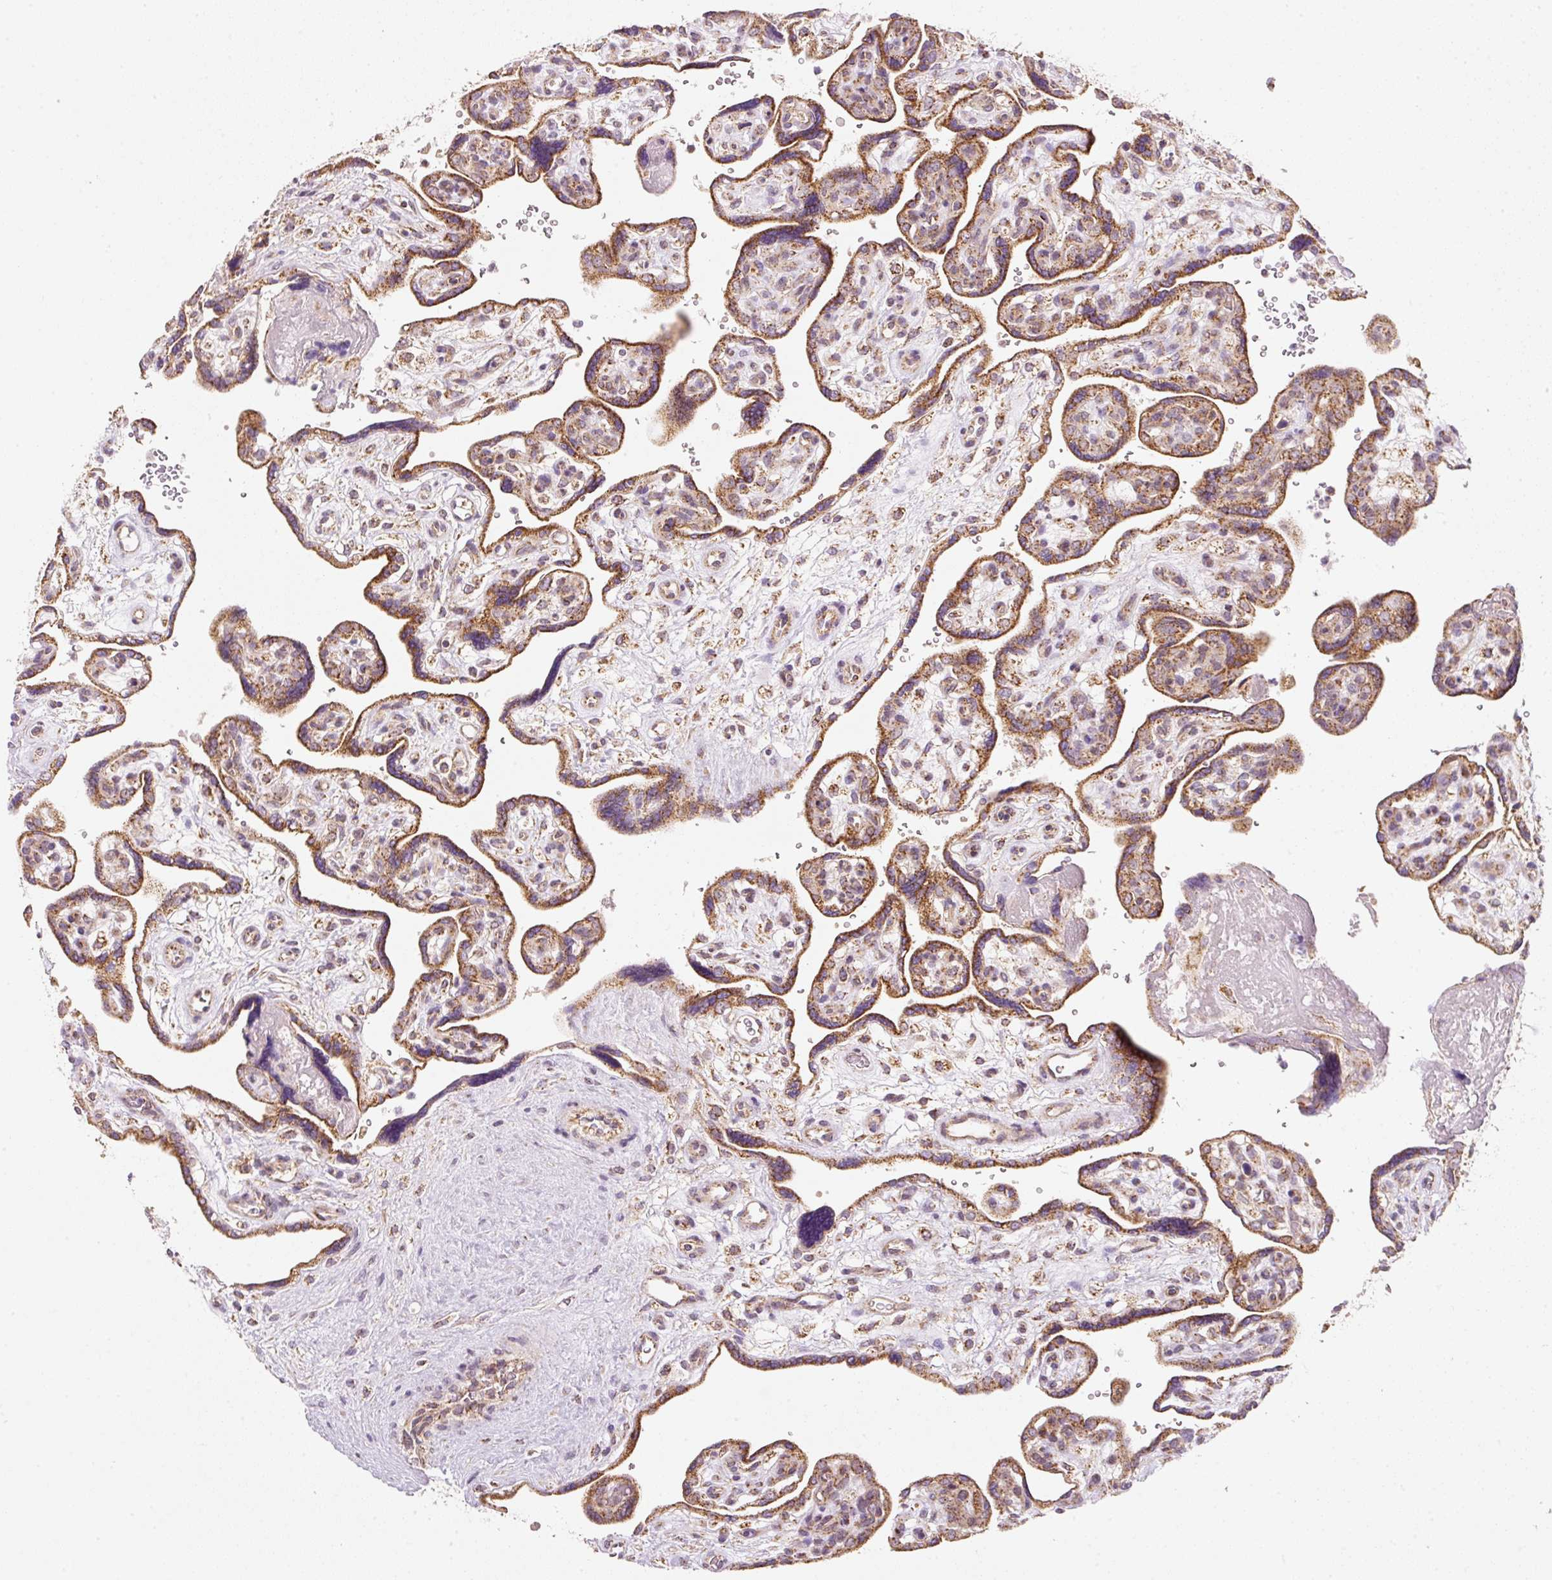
{"staining": {"intensity": "moderate", "quantity": ">75%", "location": "cytoplasmic/membranous"}, "tissue": "placenta", "cell_type": "Decidual cells", "image_type": "normal", "snomed": [{"axis": "morphology", "description": "Normal tissue, NOS"}, {"axis": "topography", "description": "Placenta"}], "caption": "Immunohistochemical staining of benign human placenta reveals >75% levels of moderate cytoplasmic/membranous protein expression in about >75% of decidual cells. The protein is shown in brown color, while the nuclei are stained blue.", "gene": "FAM78B", "patient": {"sex": "female", "age": 39}}